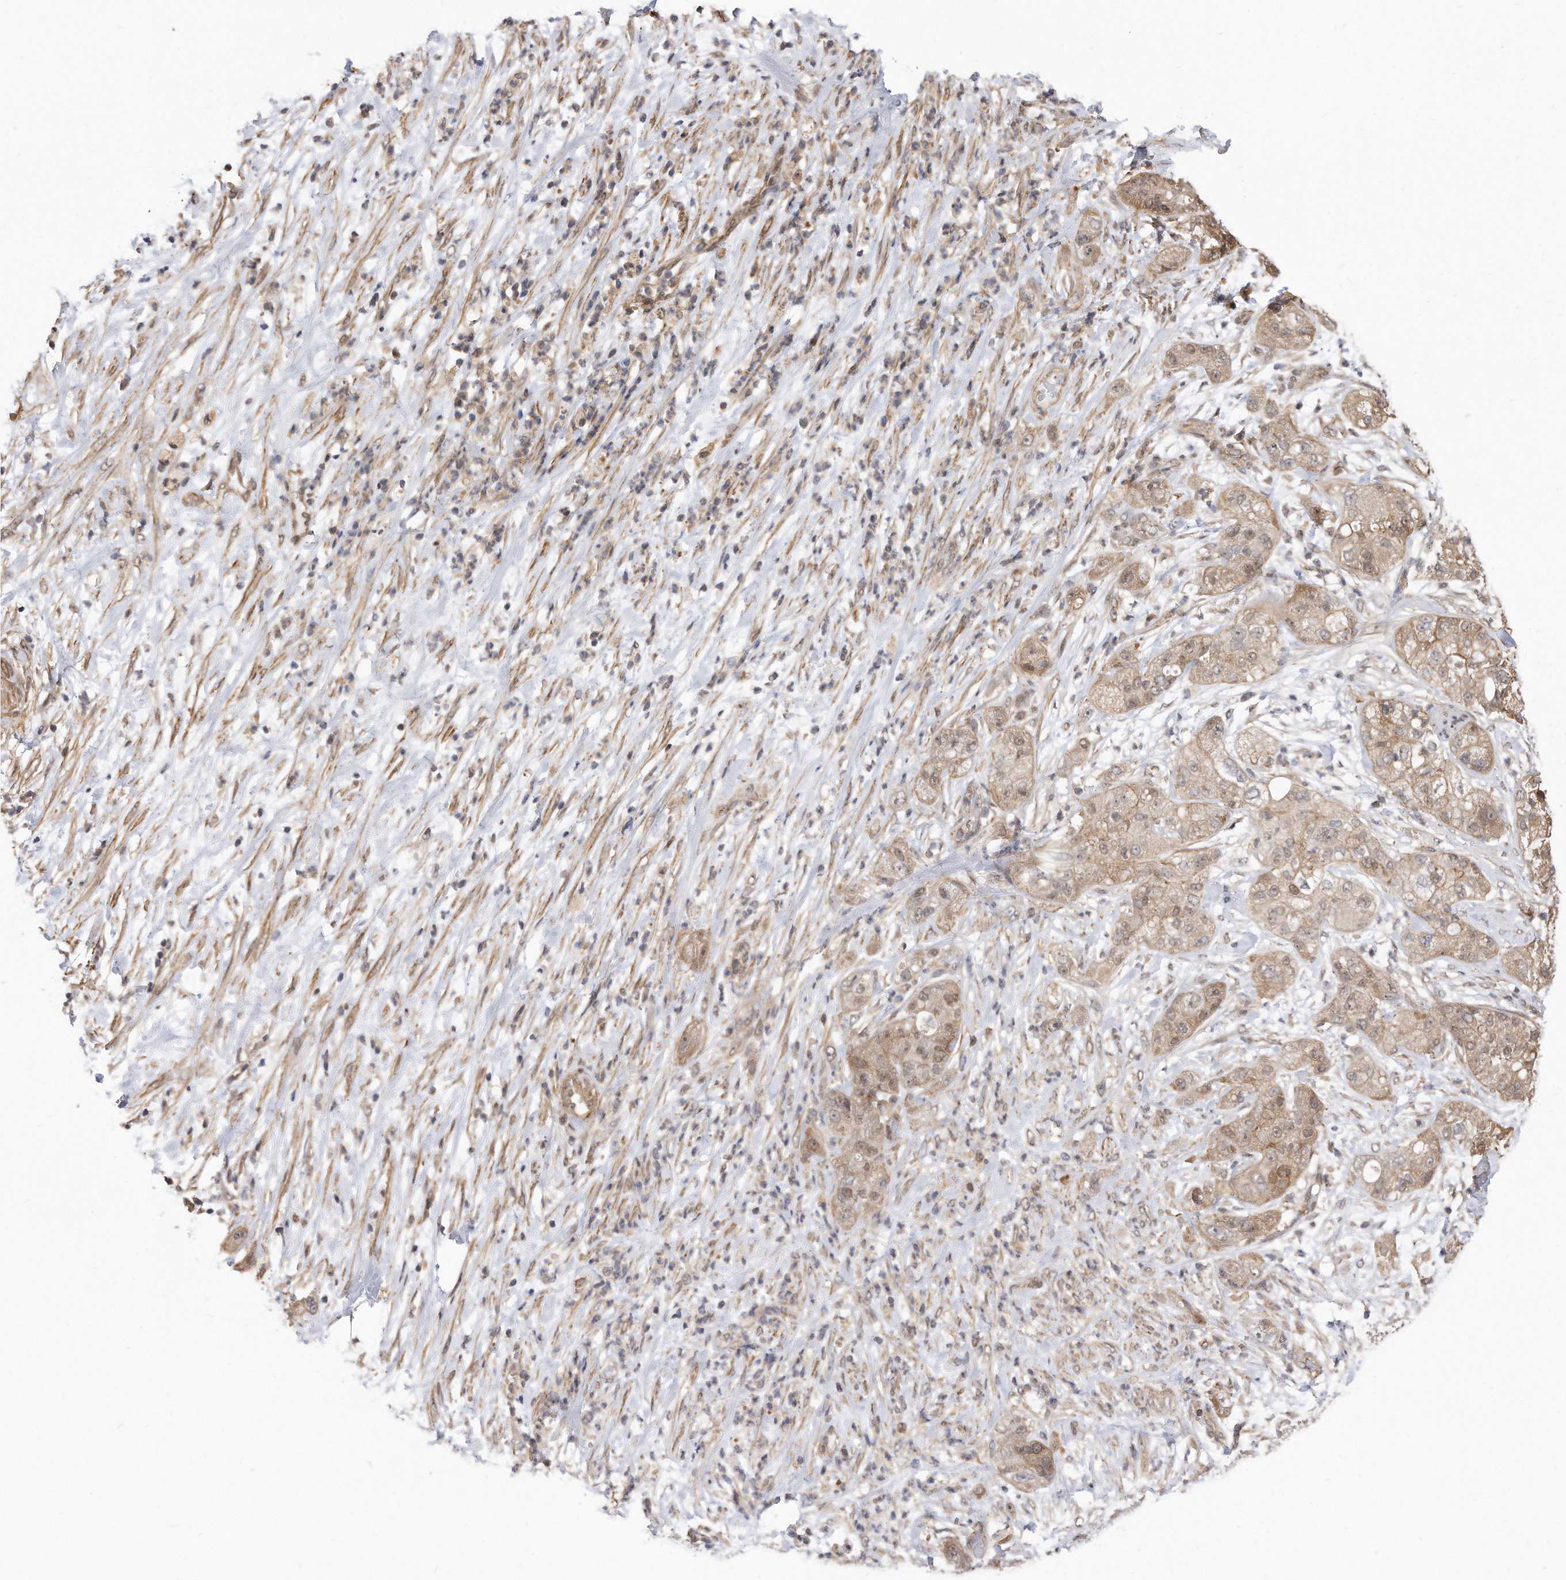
{"staining": {"intensity": "moderate", "quantity": ">75%", "location": "cytoplasmic/membranous,nuclear"}, "tissue": "pancreatic cancer", "cell_type": "Tumor cells", "image_type": "cancer", "snomed": [{"axis": "morphology", "description": "Adenocarcinoma, NOS"}, {"axis": "topography", "description": "Pancreas"}], "caption": "Pancreatic cancer stained with immunohistochemistry (IHC) reveals moderate cytoplasmic/membranous and nuclear positivity in approximately >75% of tumor cells. (DAB (3,3'-diaminobenzidine) IHC with brightfield microscopy, high magnification).", "gene": "TCP1", "patient": {"sex": "female", "age": 78}}